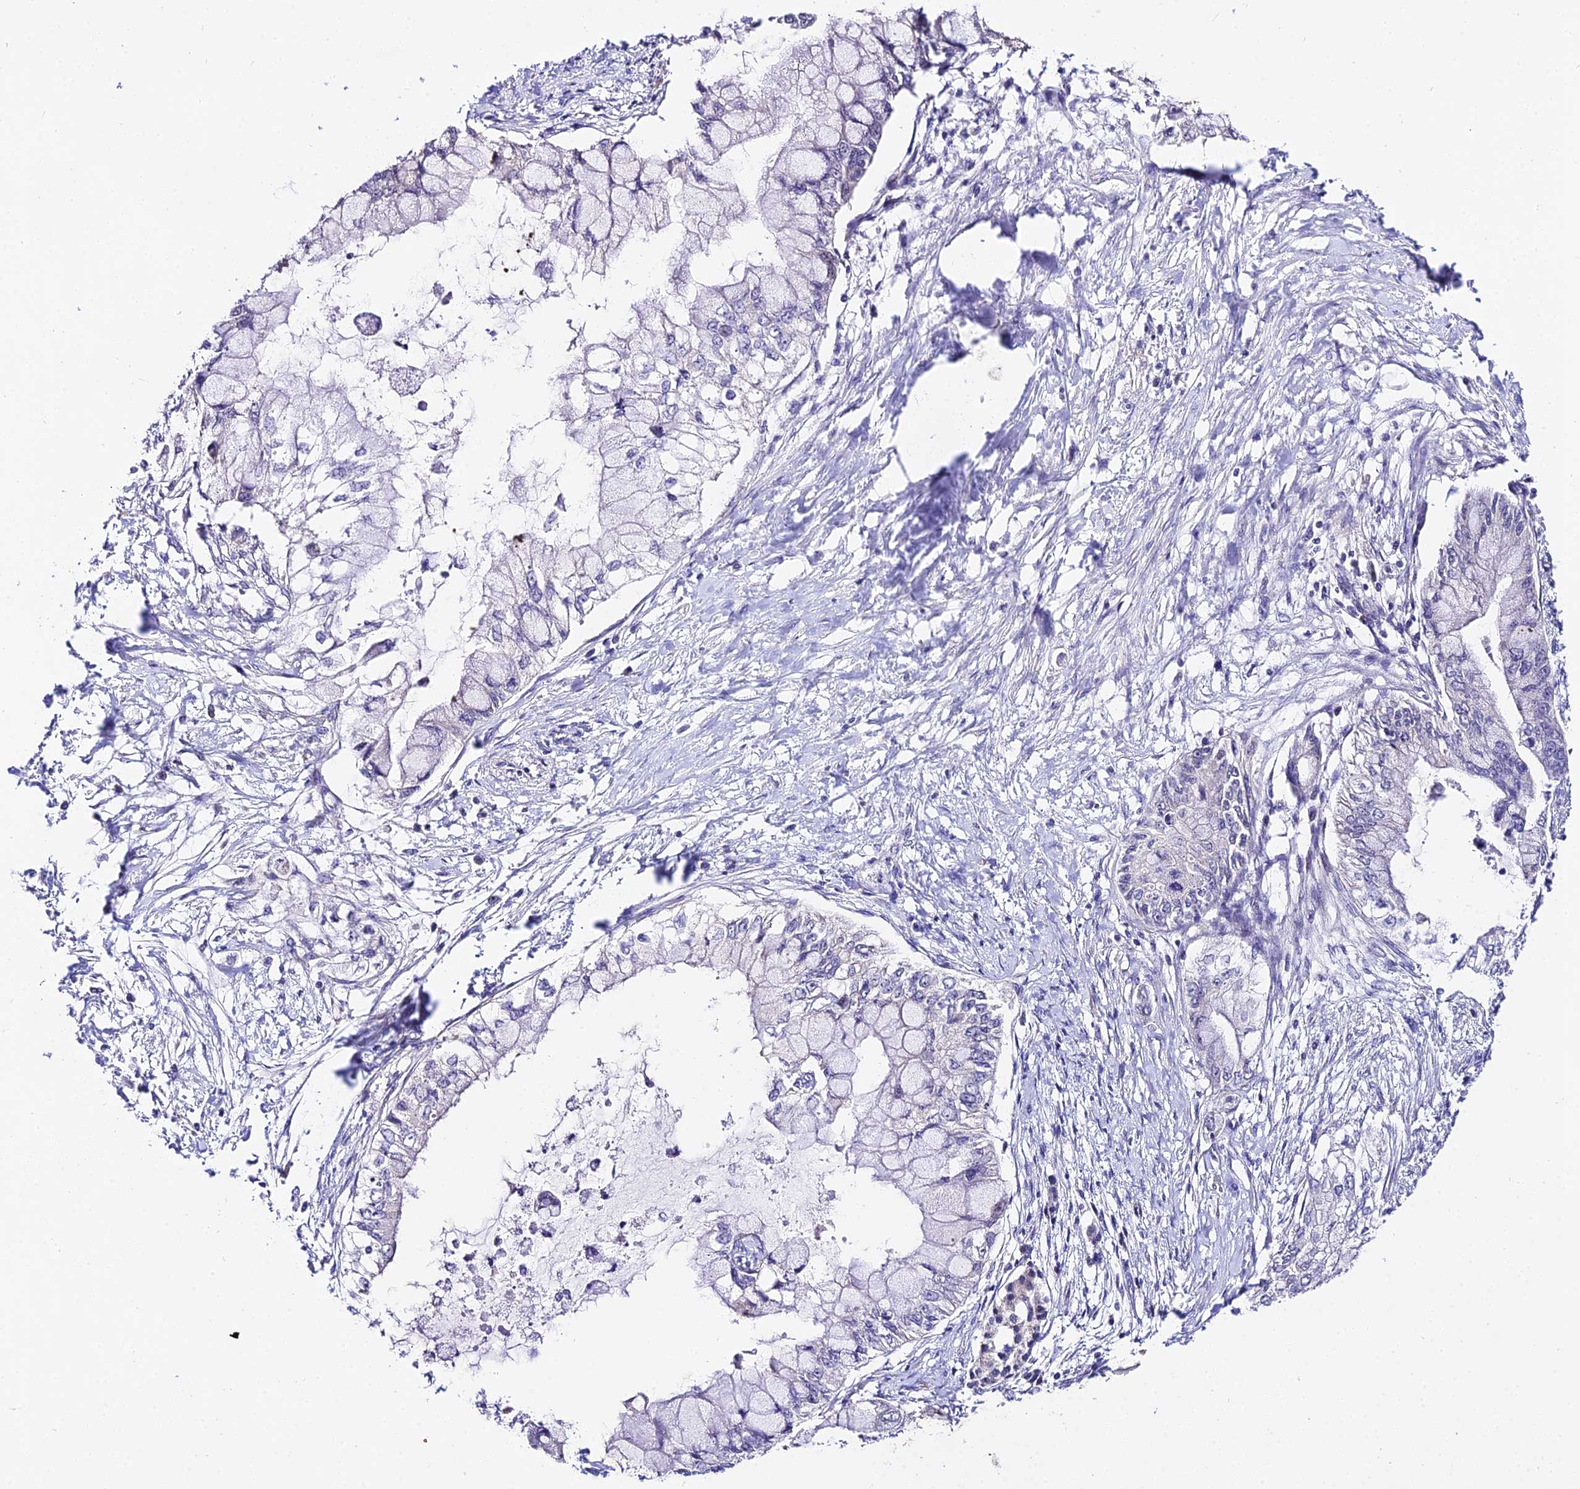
{"staining": {"intensity": "negative", "quantity": "none", "location": "none"}, "tissue": "pancreatic cancer", "cell_type": "Tumor cells", "image_type": "cancer", "snomed": [{"axis": "morphology", "description": "Adenocarcinoma, NOS"}, {"axis": "topography", "description": "Pancreas"}], "caption": "The photomicrograph demonstrates no staining of tumor cells in adenocarcinoma (pancreatic).", "gene": "ATP5PB", "patient": {"sex": "male", "age": 48}}